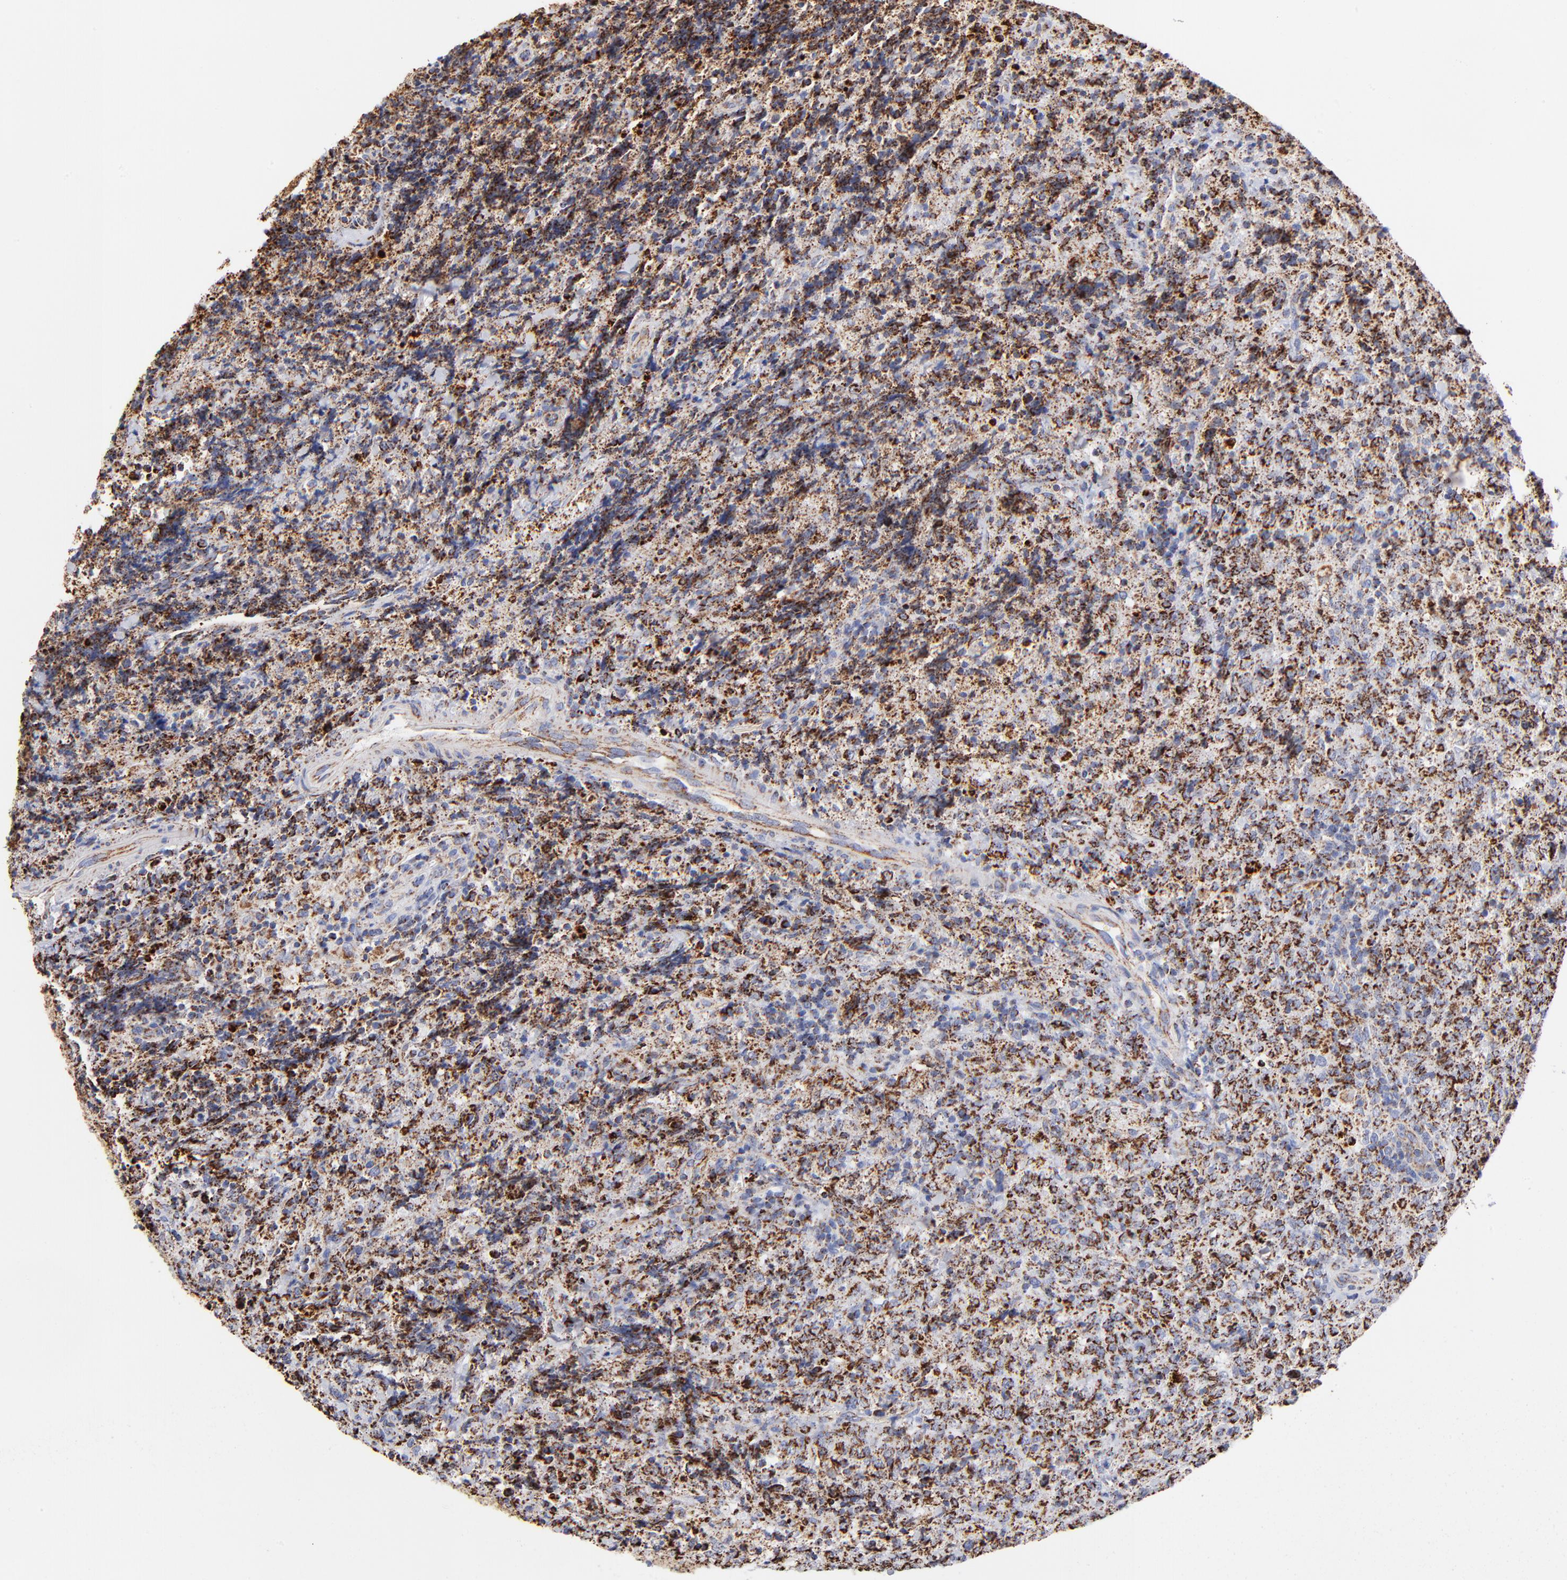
{"staining": {"intensity": "strong", "quantity": ">75%", "location": "cytoplasmic/membranous"}, "tissue": "lymphoma", "cell_type": "Tumor cells", "image_type": "cancer", "snomed": [{"axis": "morphology", "description": "Malignant lymphoma, non-Hodgkin's type, High grade"}, {"axis": "topography", "description": "Tonsil"}], "caption": "Immunohistochemical staining of human lymphoma displays high levels of strong cytoplasmic/membranous expression in approximately >75% of tumor cells.", "gene": "PHB1", "patient": {"sex": "female", "age": 36}}